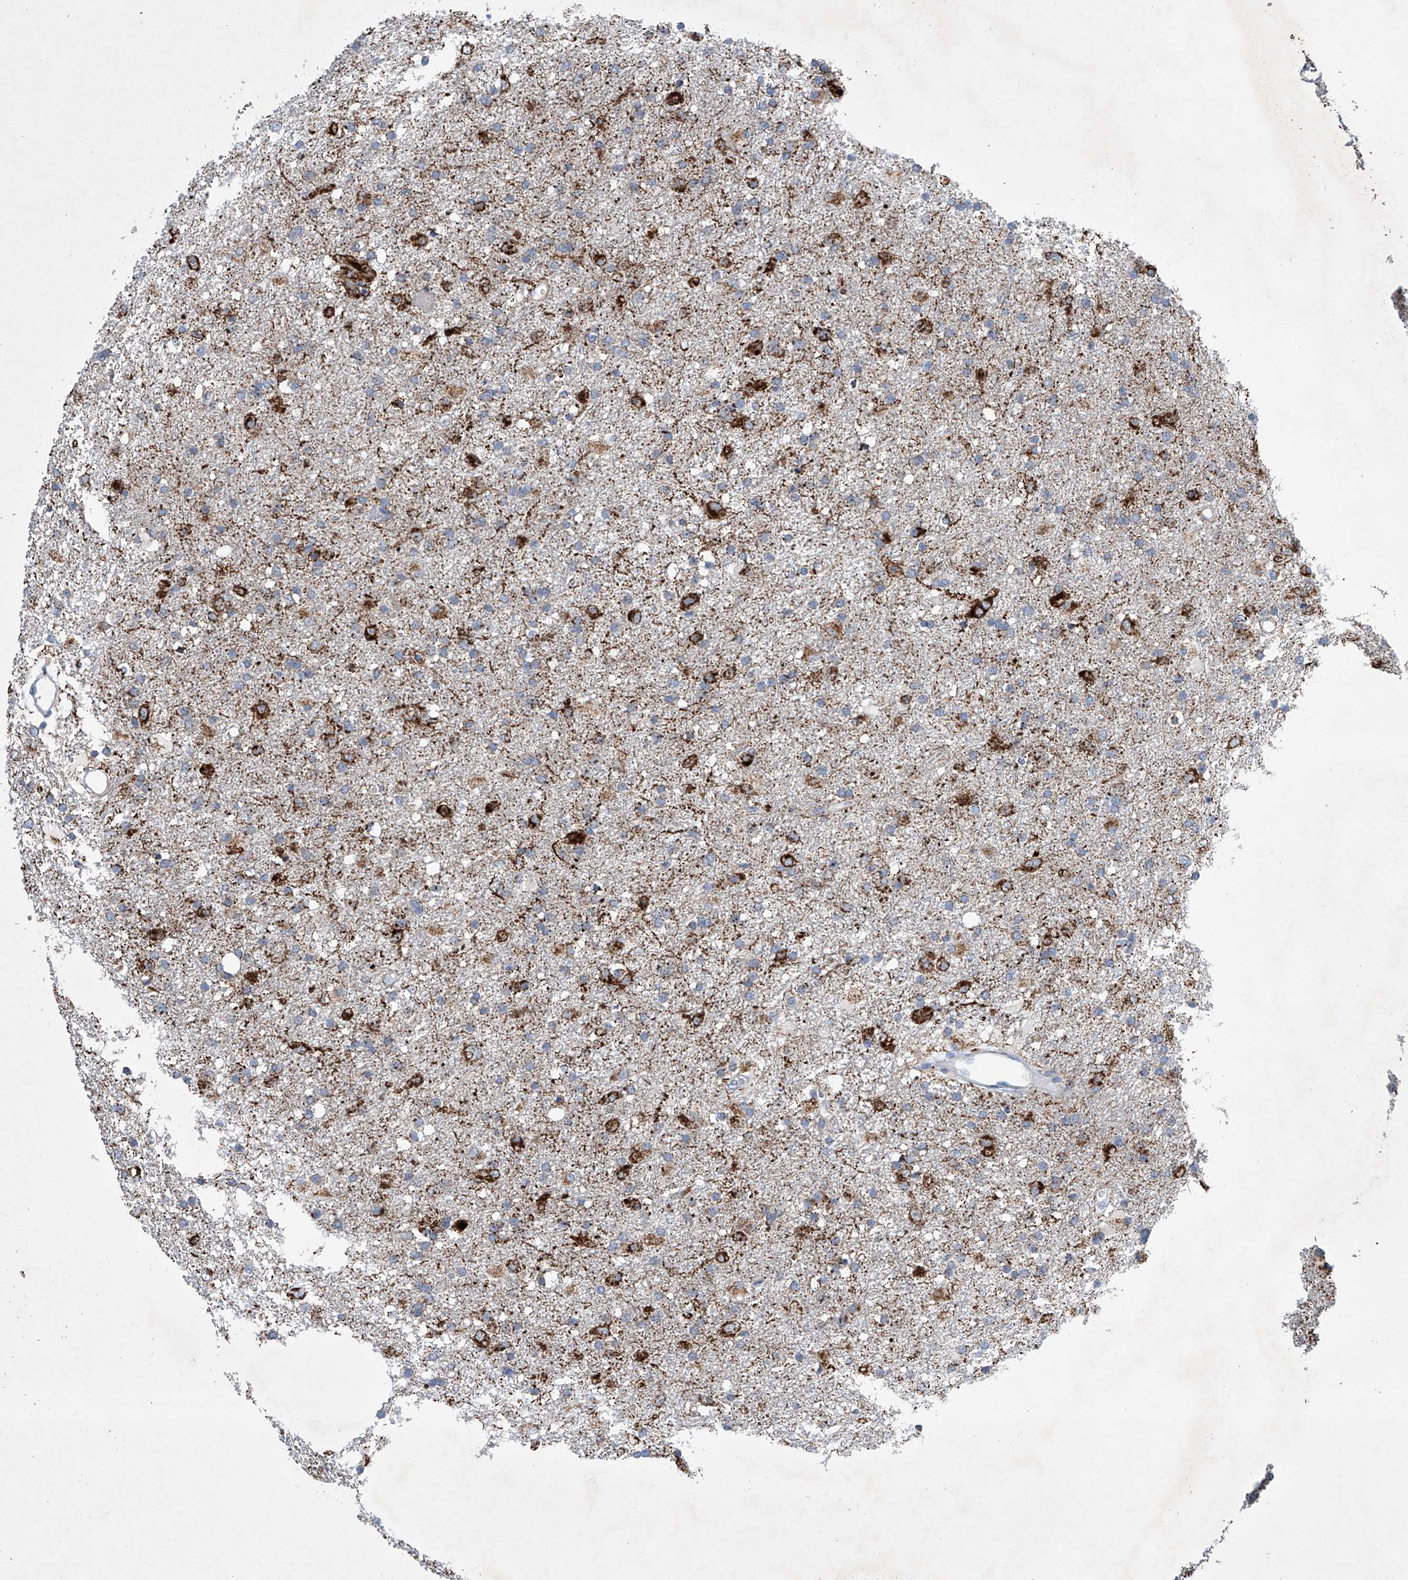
{"staining": {"intensity": "strong", "quantity": "25%-75%", "location": "cytoplasmic/membranous"}, "tissue": "glioma", "cell_type": "Tumor cells", "image_type": "cancer", "snomed": [{"axis": "morphology", "description": "Glioma, malignant, Low grade"}, {"axis": "topography", "description": "Brain"}], "caption": "Approximately 25%-75% of tumor cells in malignant glioma (low-grade) display strong cytoplasmic/membranous protein expression as visualized by brown immunohistochemical staining.", "gene": "GPC4", "patient": {"sex": "male", "age": 65}}